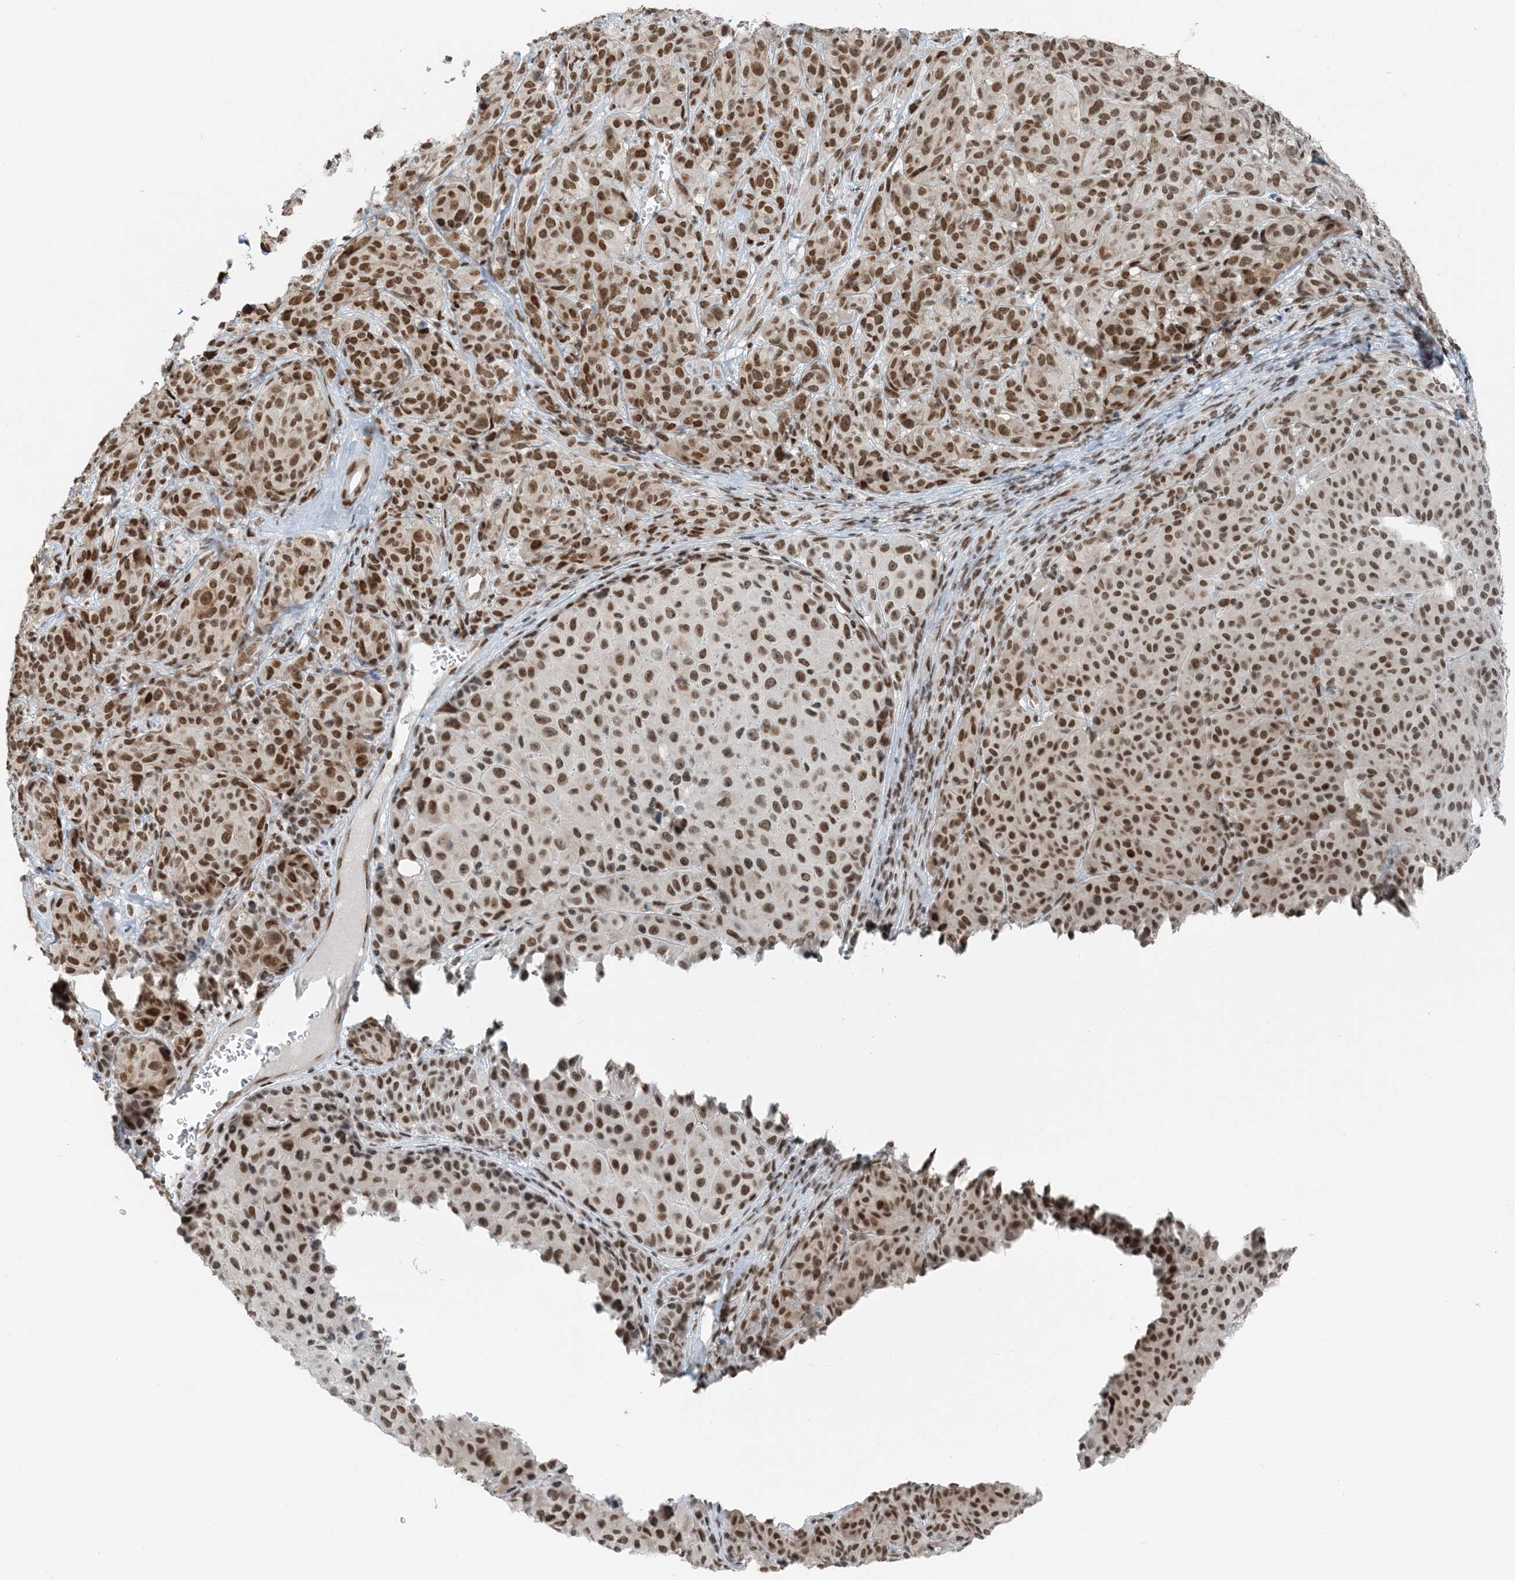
{"staining": {"intensity": "strong", "quantity": ">75%", "location": "nuclear"}, "tissue": "melanoma", "cell_type": "Tumor cells", "image_type": "cancer", "snomed": [{"axis": "morphology", "description": "Malignant melanoma, NOS"}, {"axis": "topography", "description": "Skin"}], "caption": "Protein analysis of malignant melanoma tissue exhibits strong nuclear staining in approximately >75% of tumor cells.", "gene": "ZNF500", "patient": {"sex": "male", "age": 73}}